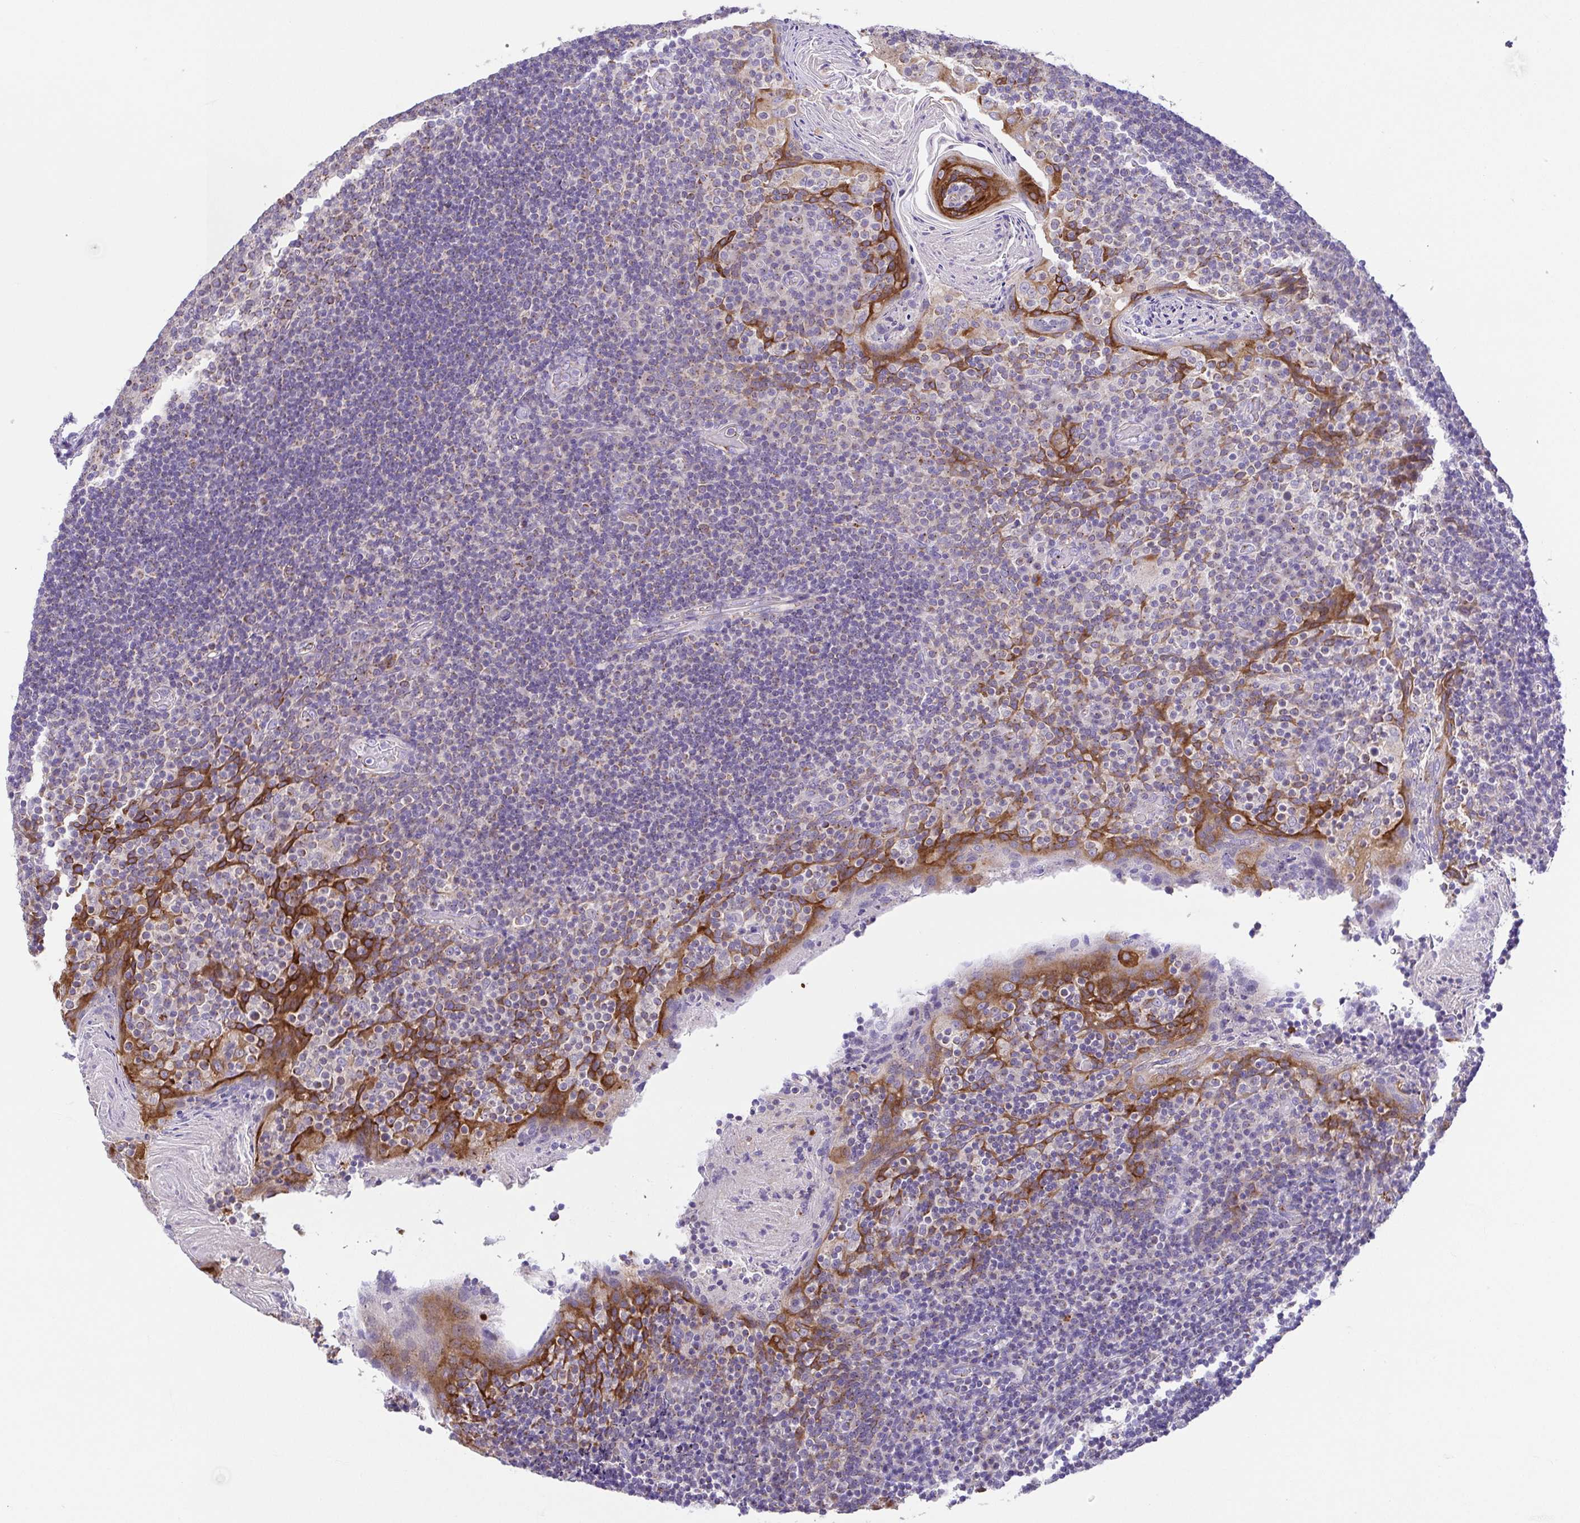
{"staining": {"intensity": "weak", "quantity": "25%-75%", "location": "cytoplasmic/membranous"}, "tissue": "tonsil", "cell_type": "Germinal center cells", "image_type": "normal", "snomed": [{"axis": "morphology", "description": "Normal tissue, NOS"}, {"axis": "topography", "description": "Tonsil"}], "caption": "Immunohistochemical staining of benign tonsil demonstrates 25%-75% levels of weak cytoplasmic/membranous protein staining in about 25%-75% of germinal center cells.", "gene": "SLC13A1", "patient": {"sex": "female", "age": 10}}